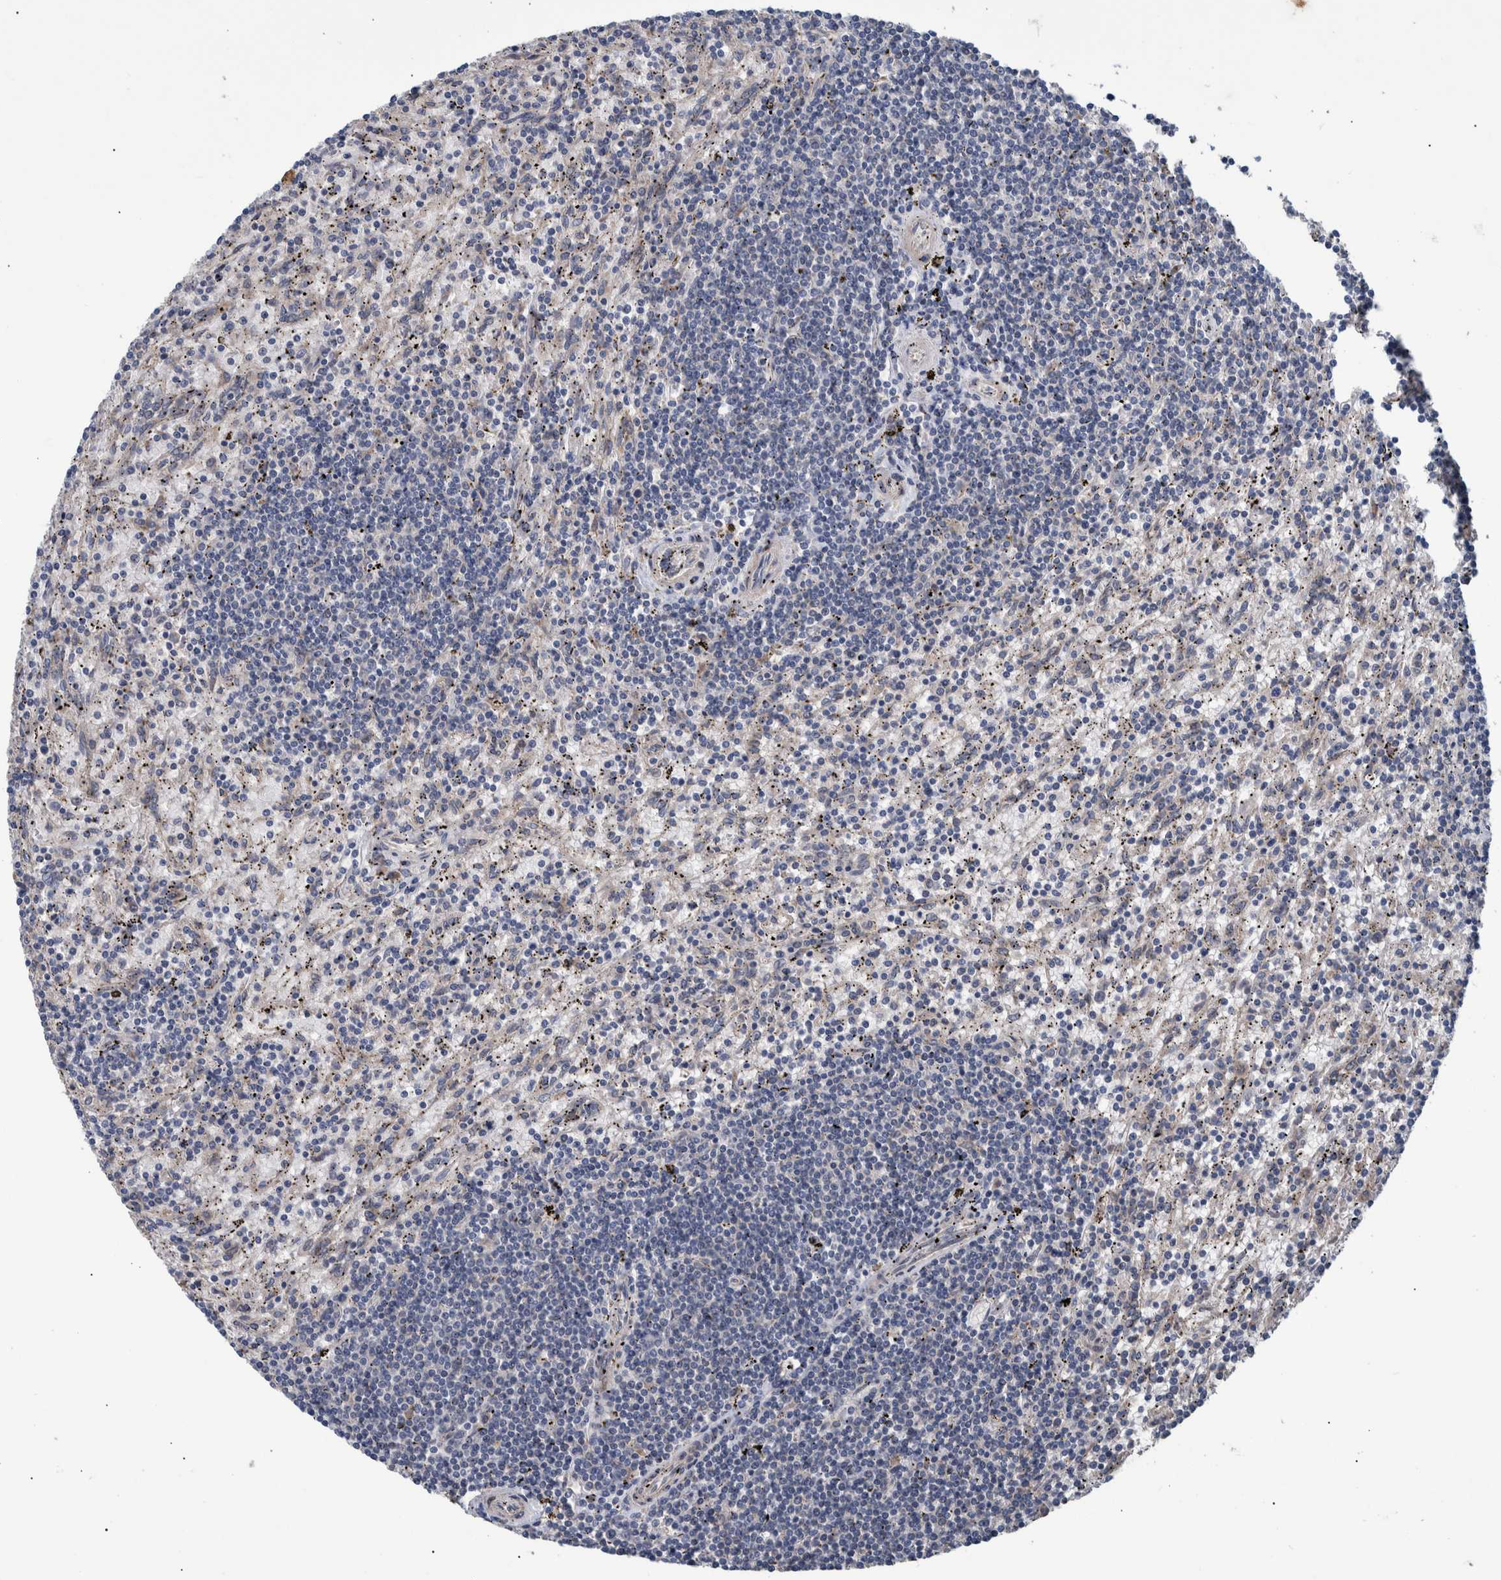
{"staining": {"intensity": "negative", "quantity": "none", "location": "none"}, "tissue": "lymphoma", "cell_type": "Tumor cells", "image_type": "cancer", "snomed": [{"axis": "morphology", "description": "Malignant lymphoma, non-Hodgkin's type, Low grade"}, {"axis": "topography", "description": "Spleen"}], "caption": "Tumor cells are negative for protein expression in human malignant lymphoma, non-Hodgkin's type (low-grade).", "gene": "B3GNTL1", "patient": {"sex": "male", "age": 76}}